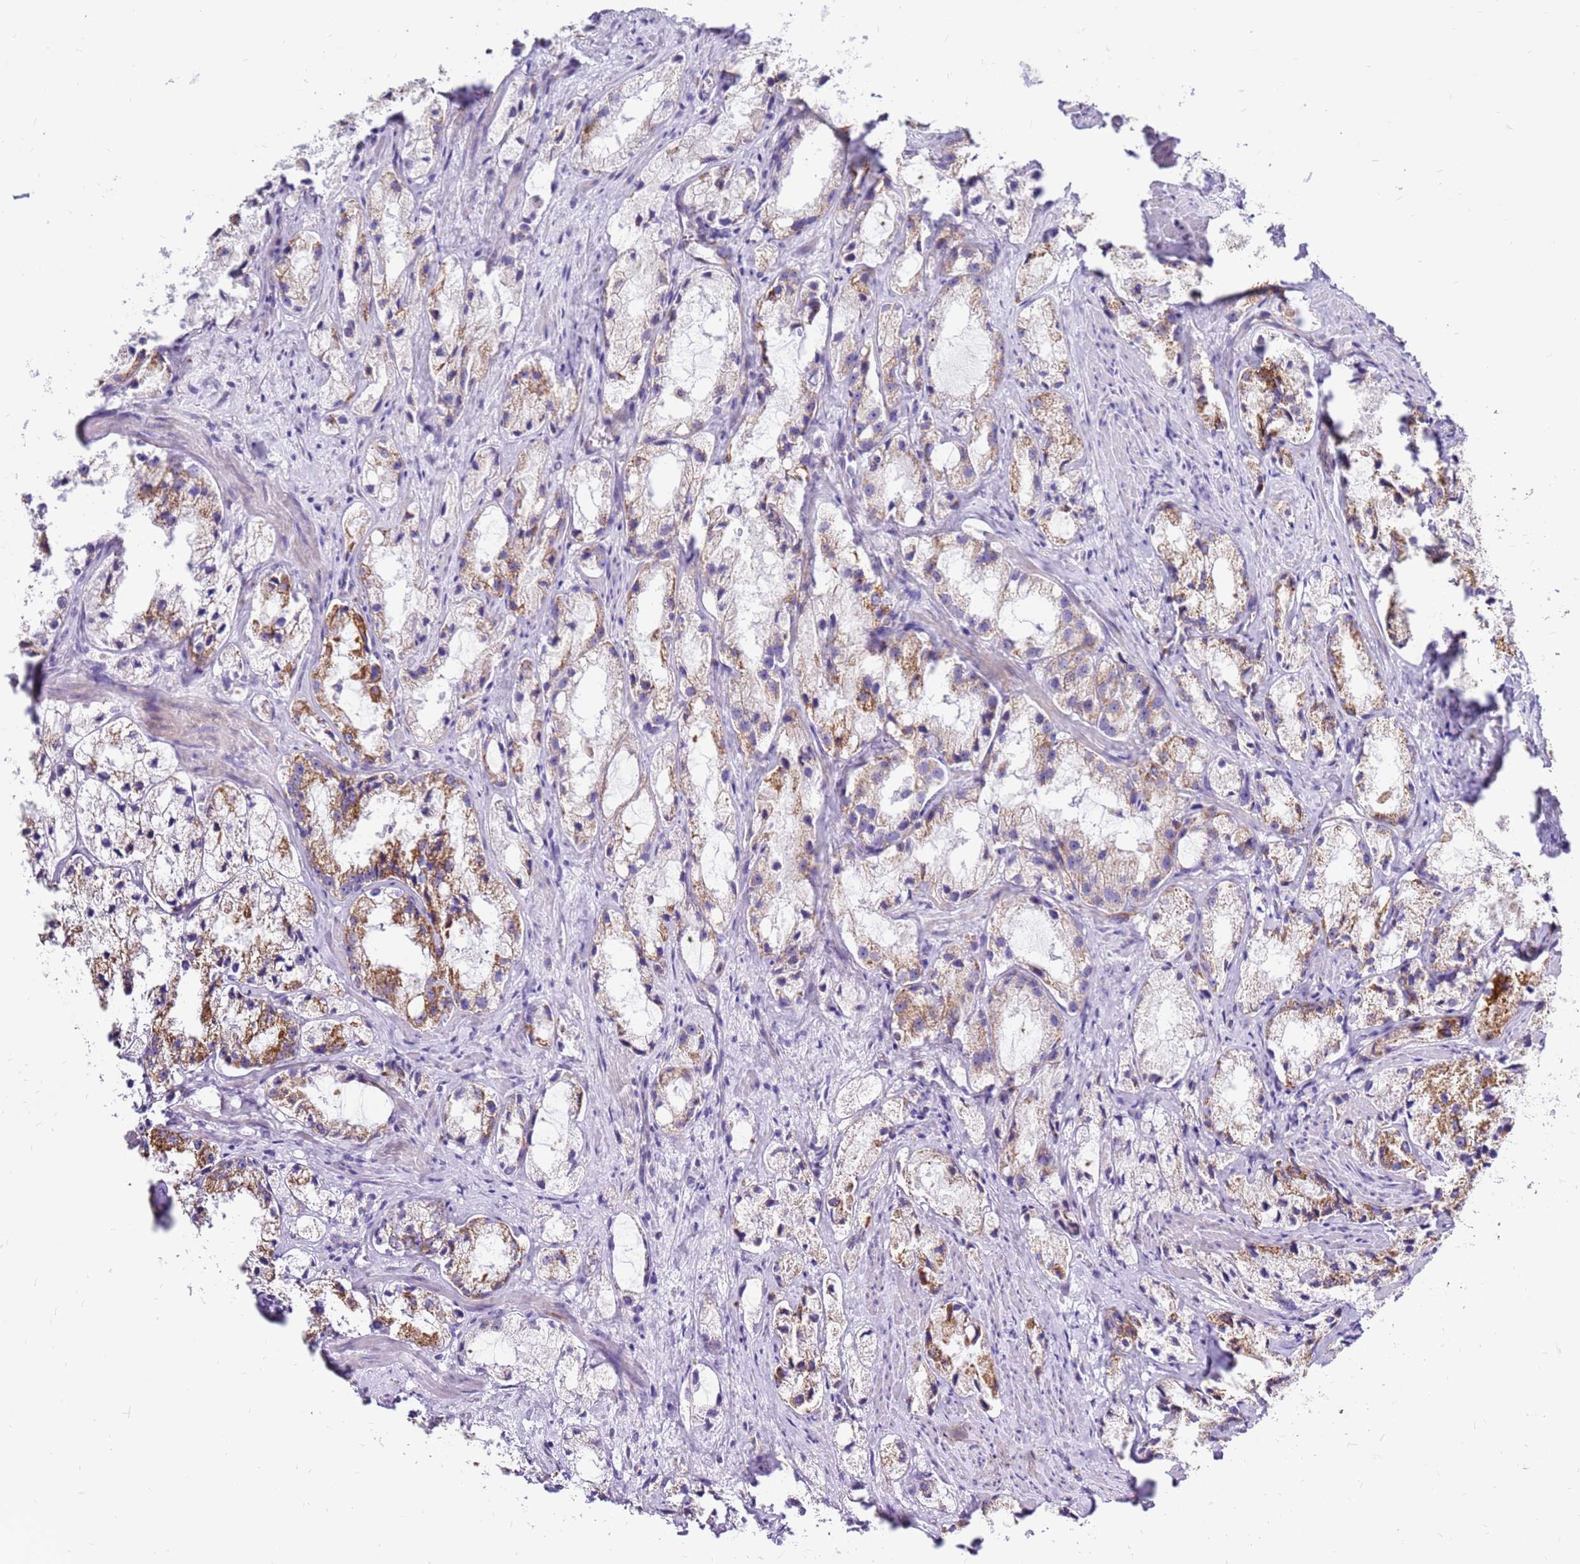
{"staining": {"intensity": "moderate", "quantity": "25%-75%", "location": "cytoplasmic/membranous"}, "tissue": "prostate cancer", "cell_type": "Tumor cells", "image_type": "cancer", "snomed": [{"axis": "morphology", "description": "Adenocarcinoma, High grade"}, {"axis": "topography", "description": "Prostate"}], "caption": "IHC of human high-grade adenocarcinoma (prostate) demonstrates medium levels of moderate cytoplasmic/membranous expression in approximately 25%-75% of tumor cells. The staining was performed using DAB (3,3'-diaminobenzidine) to visualize the protein expression in brown, while the nuclei were stained in blue with hematoxylin (Magnification: 20x).", "gene": "IGF1R", "patient": {"sex": "male", "age": 66}}